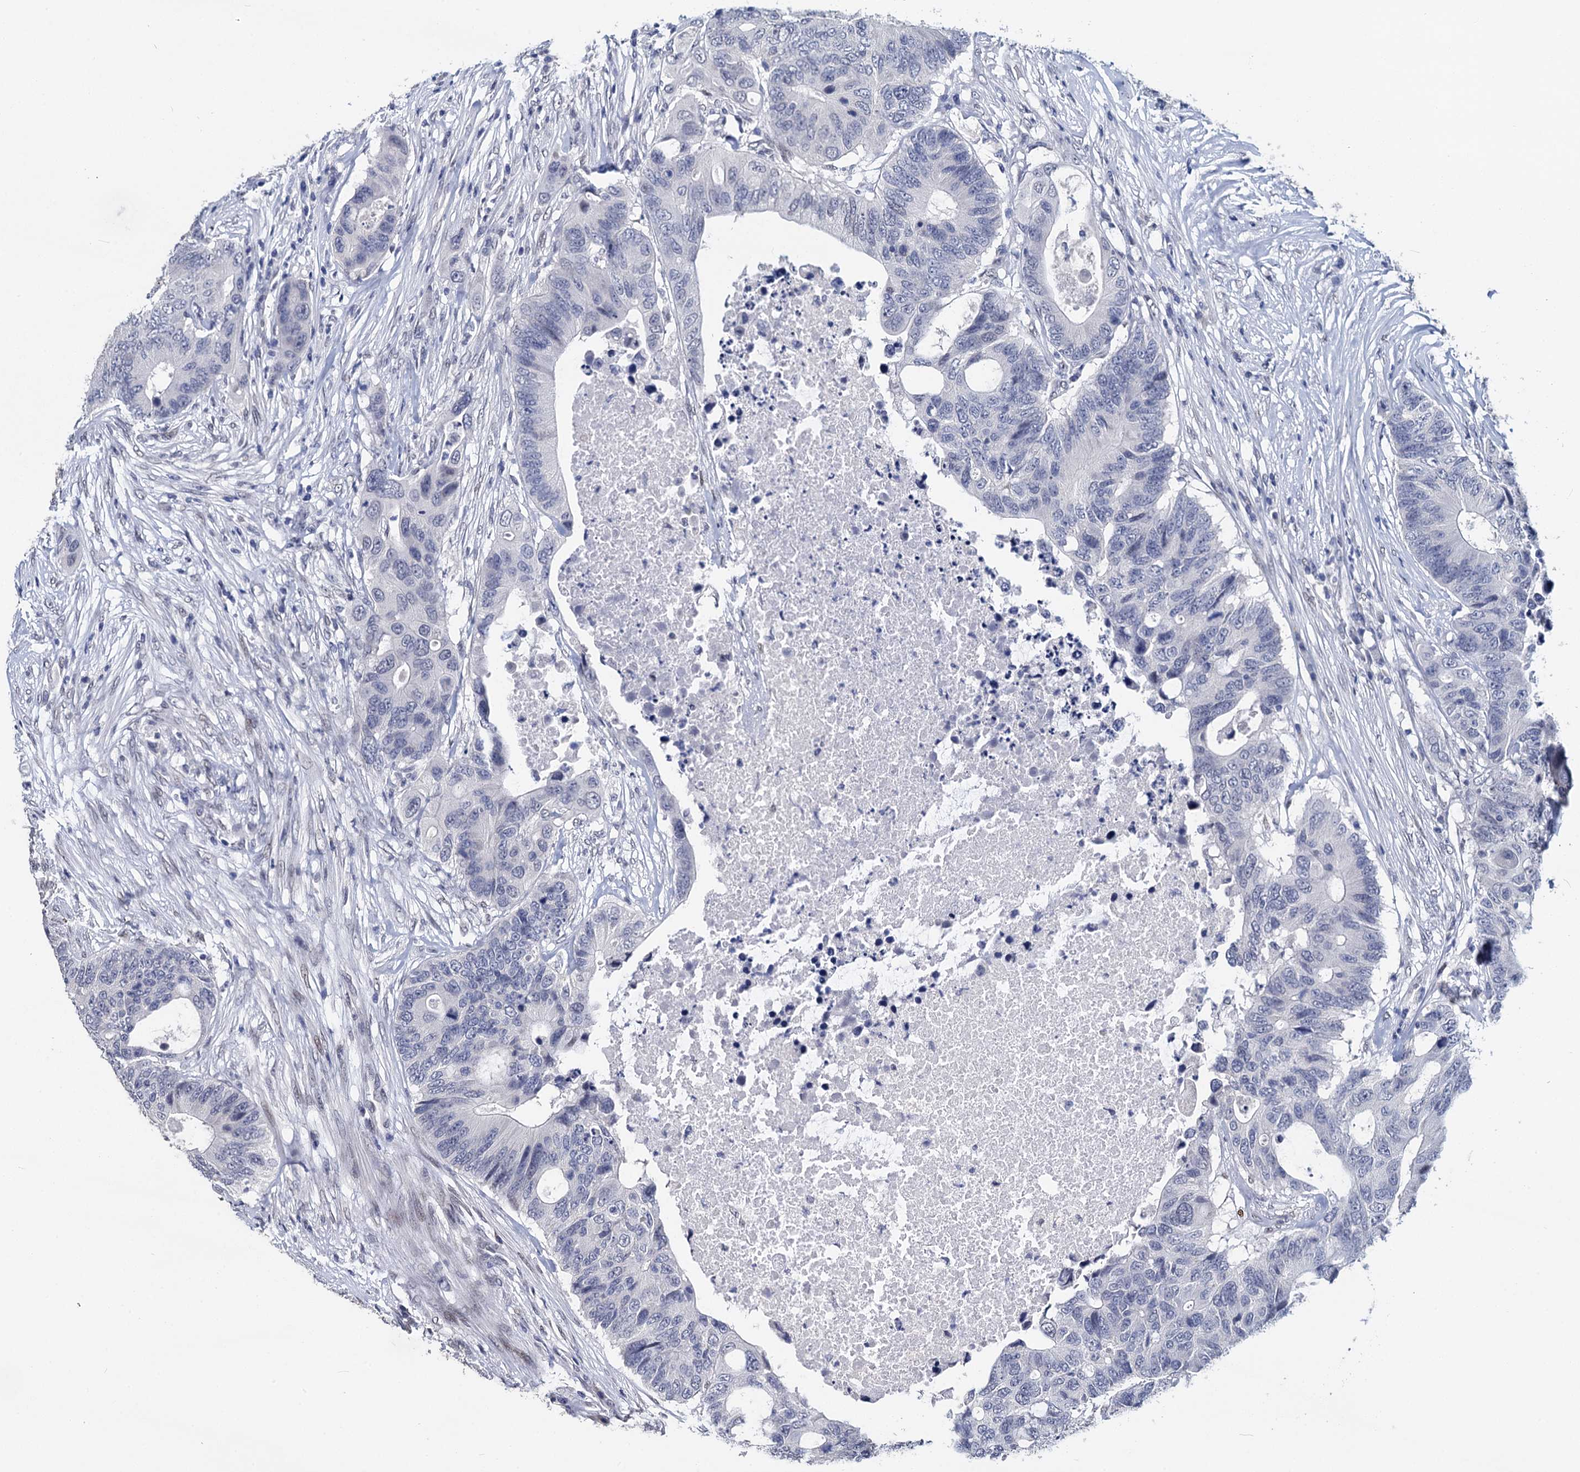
{"staining": {"intensity": "negative", "quantity": "none", "location": "none"}, "tissue": "colorectal cancer", "cell_type": "Tumor cells", "image_type": "cancer", "snomed": [{"axis": "morphology", "description": "Adenocarcinoma, NOS"}, {"axis": "topography", "description": "Colon"}], "caption": "Tumor cells show no significant positivity in colorectal cancer (adenocarcinoma).", "gene": "MAGEA4", "patient": {"sex": "male", "age": 71}}